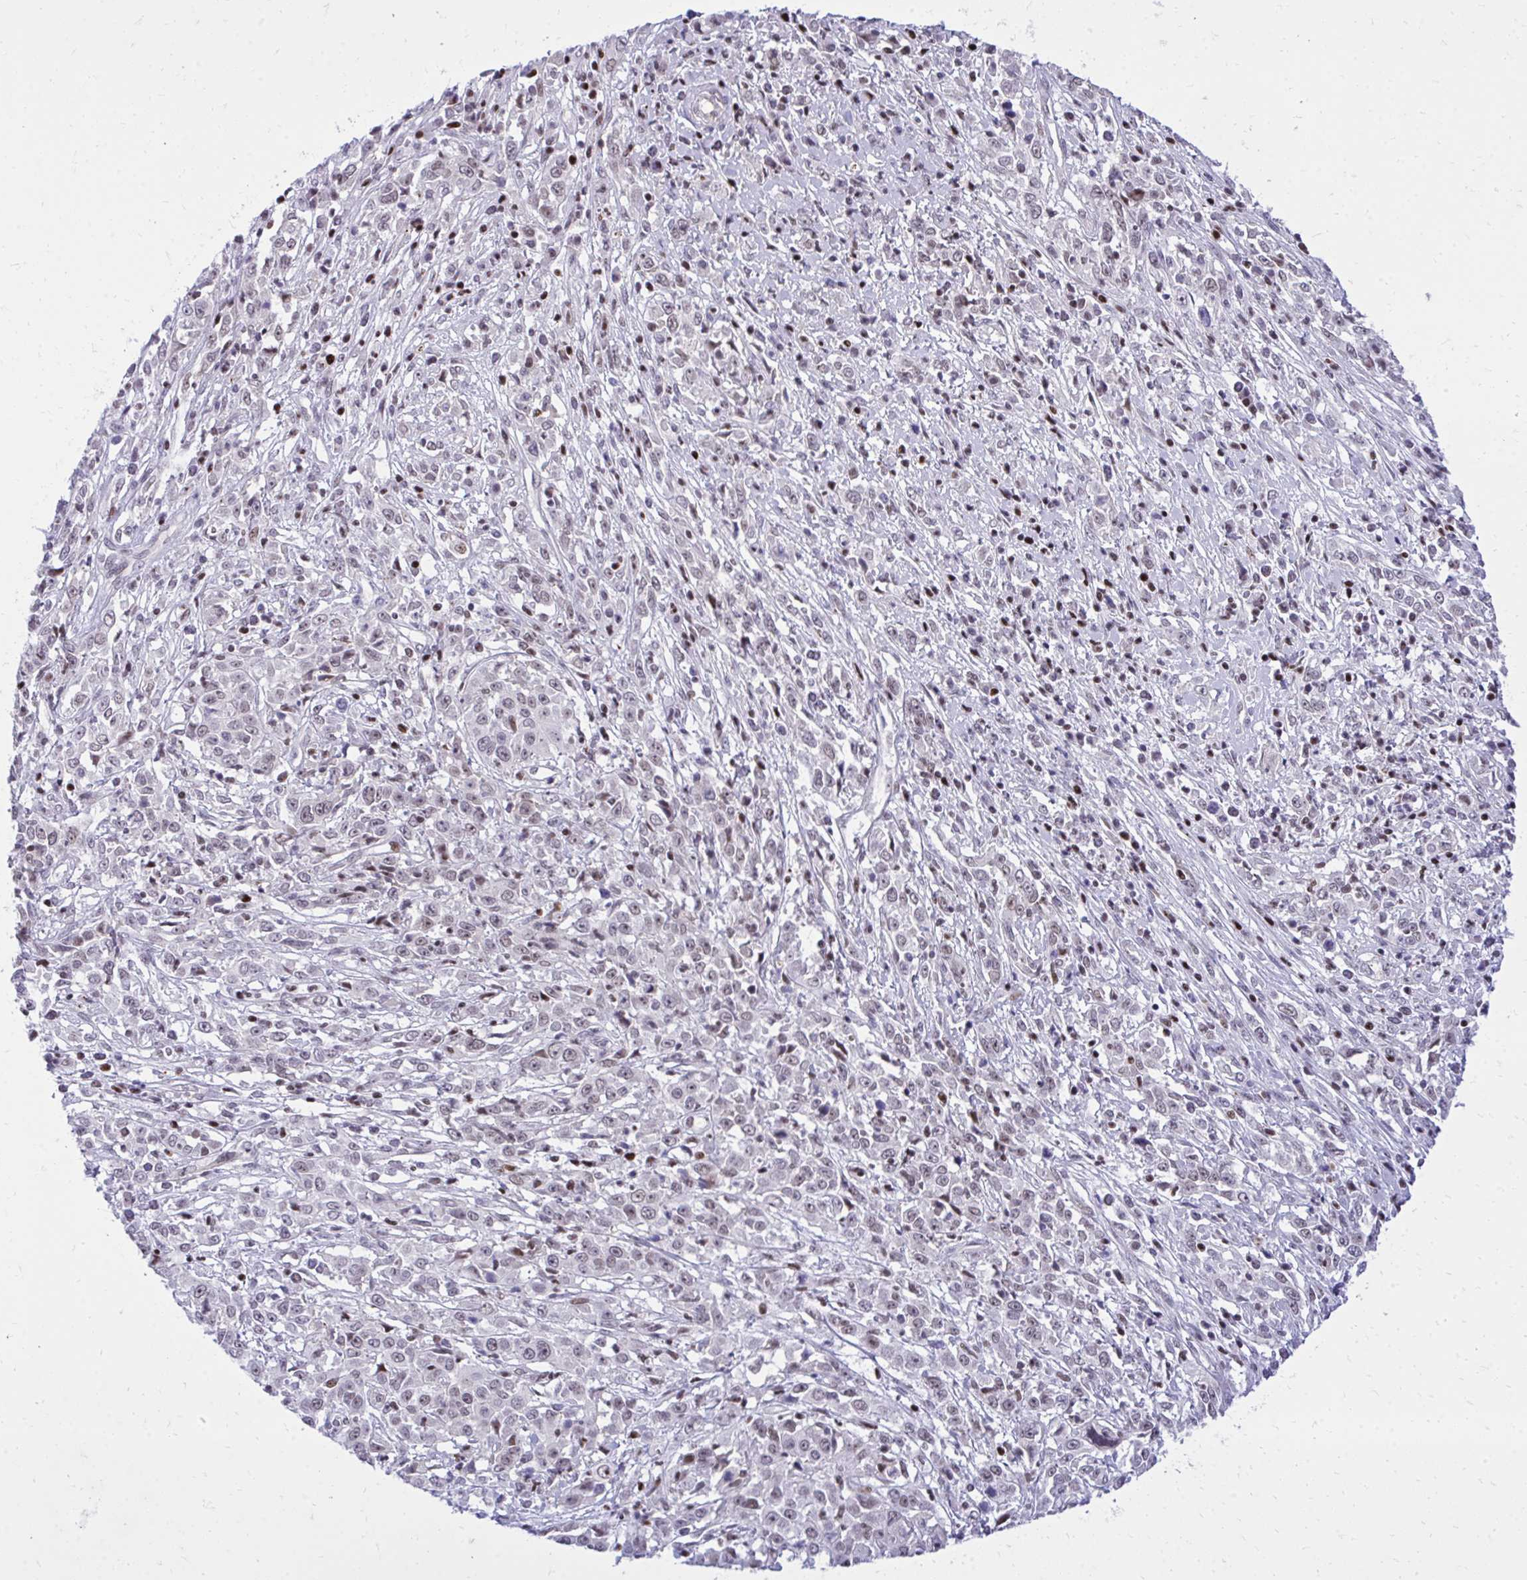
{"staining": {"intensity": "weak", "quantity": "25%-75%", "location": "nuclear"}, "tissue": "cervical cancer", "cell_type": "Tumor cells", "image_type": "cancer", "snomed": [{"axis": "morphology", "description": "Adenocarcinoma, NOS"}, {"axis": "topography", "description": "Cervix"}], "caption": "Cervical cancer (adenocarcinoma) stained for a protein (brown) demonstrates weak nuclear positive positivity in approximately 25%-75% of tumor cells.", "gene": "C14orf39", "patient": {"sex": "female", "age": 40}}